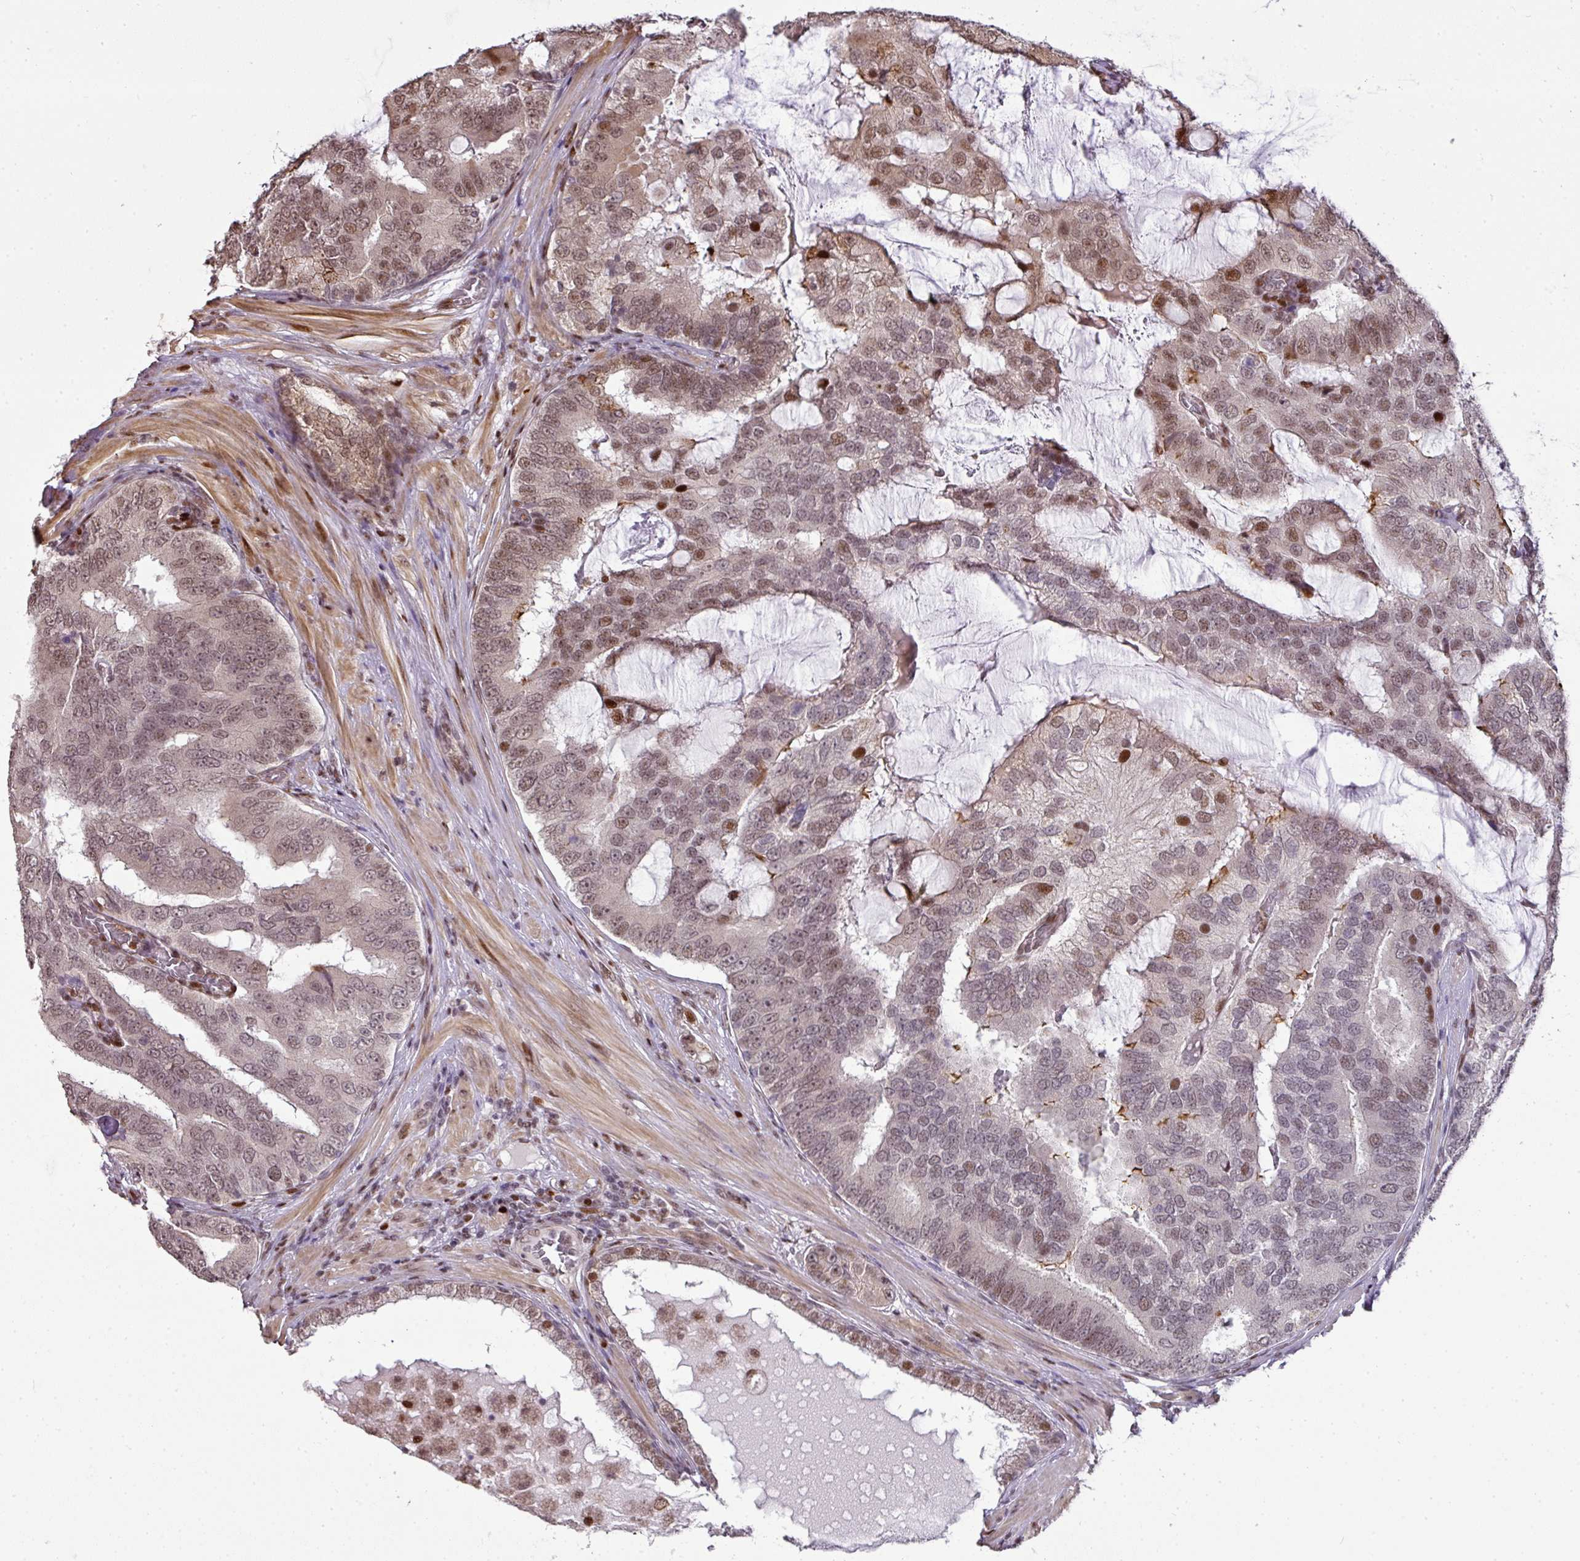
{"staining": {"intensity": "moderate", "quantity": "25%-75%", "location": "nuclear"}, "tissue": "prostate cancer", "cell_type": "Tumor cells", "image_type": "cancer", "snomed": [{"axis": "morphology", "description": "Adenocarcinoma, High grade"}, {"axis": "topography", "description": "Prostate"}], "caption": "DAB (3,3'-diaminobenzidine) immunohistochemical staining of prostate cancer exhibits moderate nuclear protein expression in about 25%-75% of tumor cells.", "gene": "MYSM1", "patient": {"sex": "male", "age": 55}}